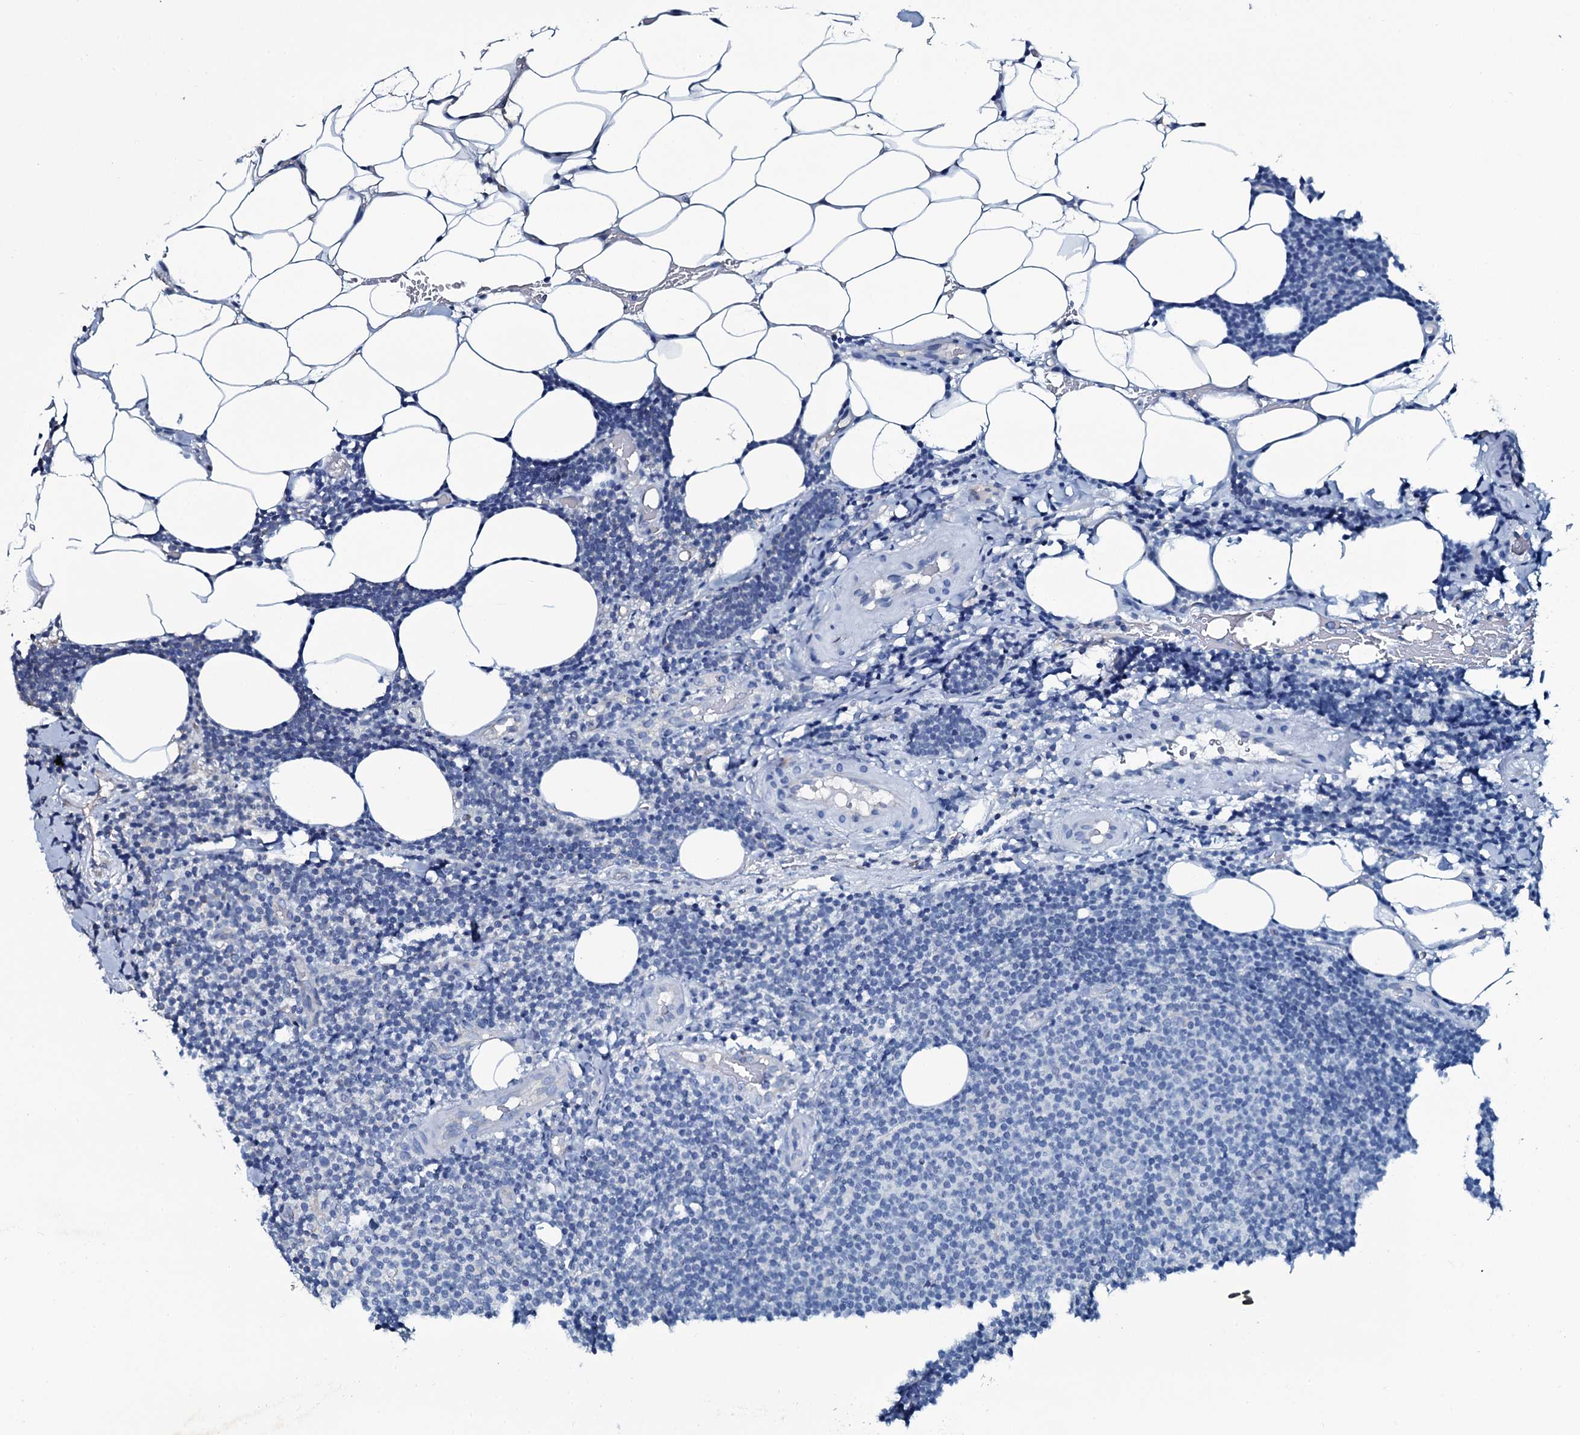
{"staining": {"intensity": "negative", "quantity": "none", "location": "none"}, "tissue": "lymphoma", "cell_type": "Tumor cells", "image_type": "cancer", "snomed": [{"axis": "morphology", "description": "Malignant lymphoma, non-Hodgkin's type, Low grade"}, {"axis": "topography", "description": "Lymph node"}], "caption": "IHC of lymphoma exhibits no staining in tumor cells.", "gene": "DMAC2", "patient": {"sex": "male", "age": 66}}